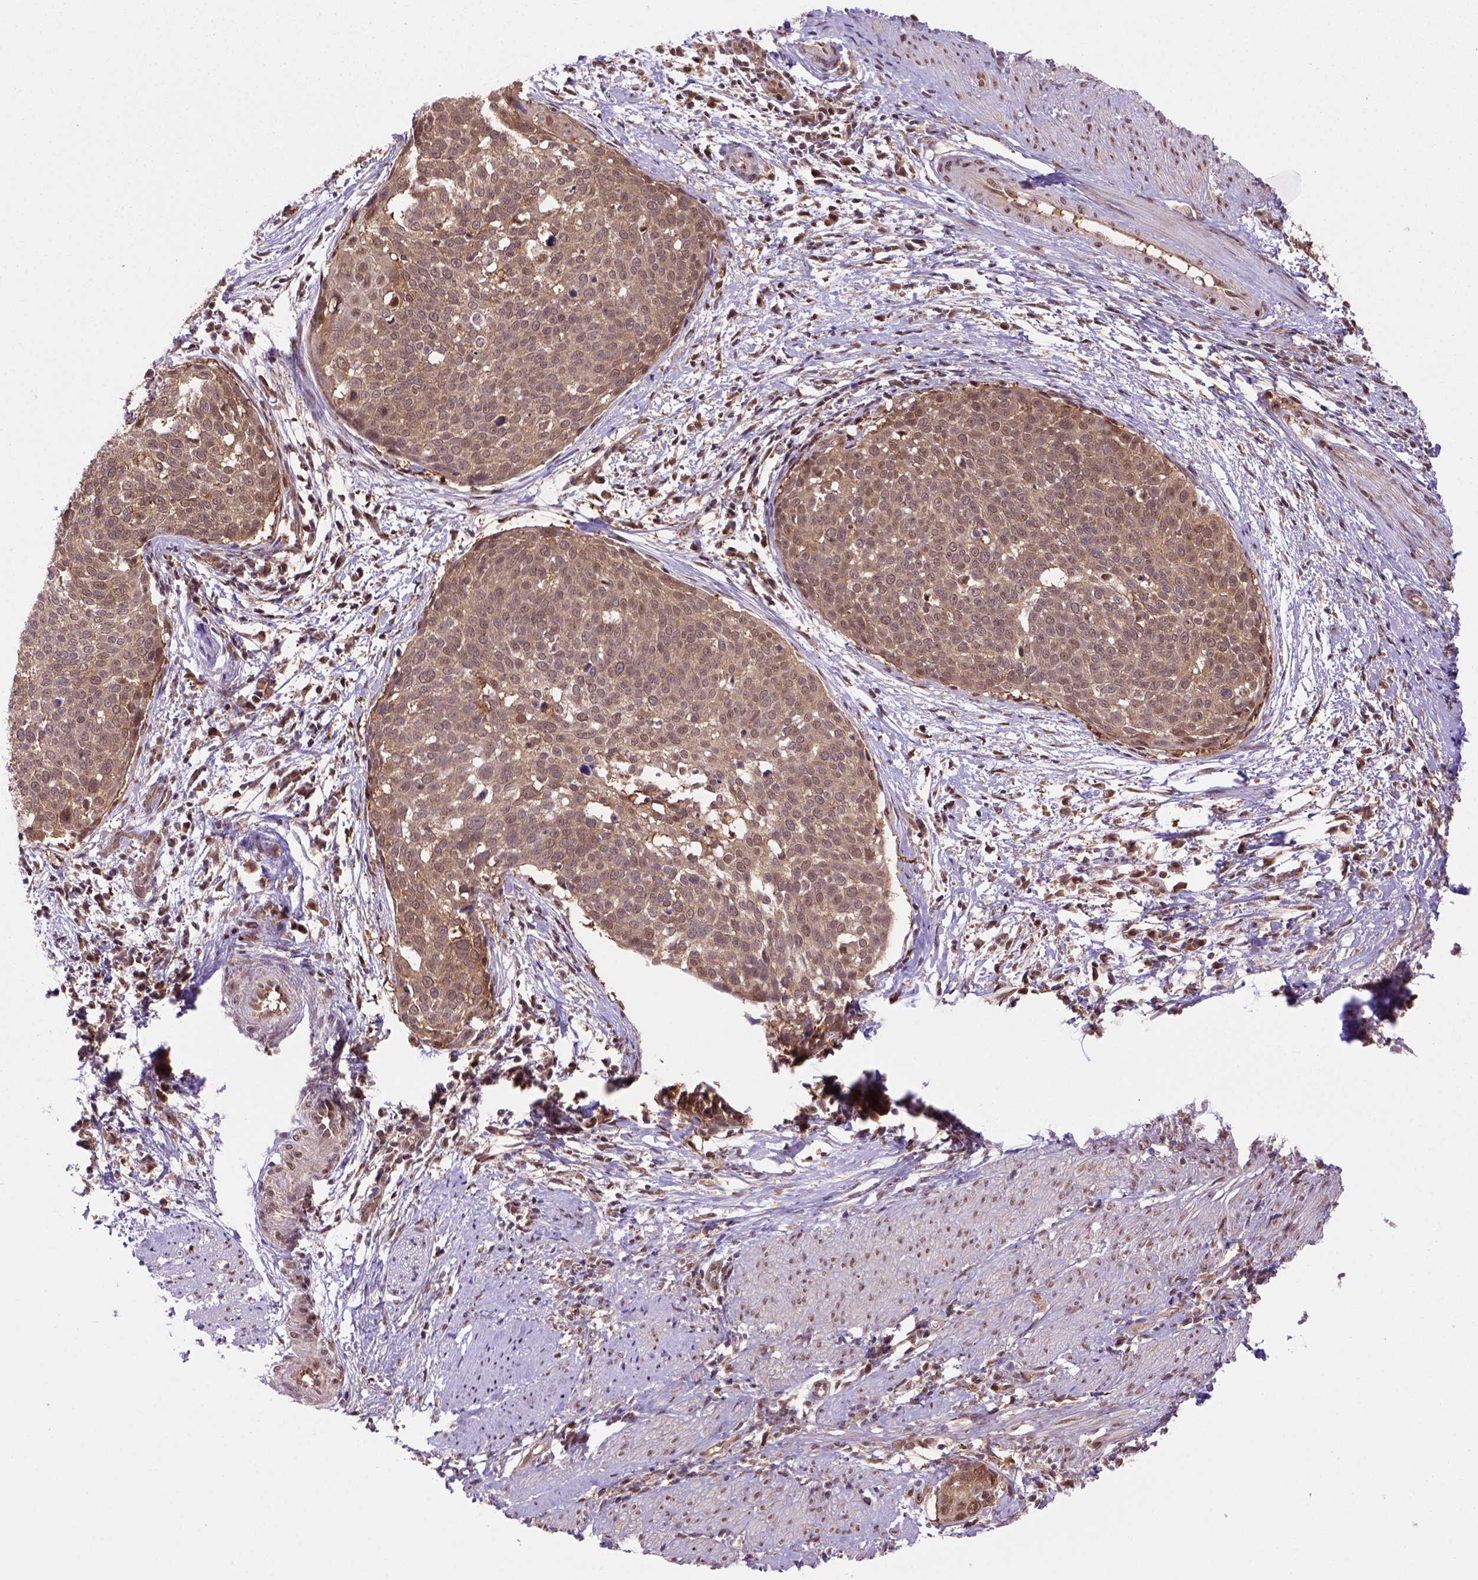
{"staining": {"intensity": "moderate", "quantity": ">75%", "location": "cytoplasmic/membranous,nuclear"}, "tissue": "cervical cancer", "cell_type": "Tumor cells", "image_type": "cancer", "snomed": [{"axis": "morphology", "description": "Squamous cell carcinoma, NOS"}, {"axis": "topography", "description": "Cervix"}], "caption": "This is a micrograph of immunohistochemistry (IHC) staining of cervical cancer, which shows moderate positivity in the cytoplasmic/membranous and nuclear of tumor cells.", "gene": "PSMC2", "patient": {"sex": "female", "age": 39}}